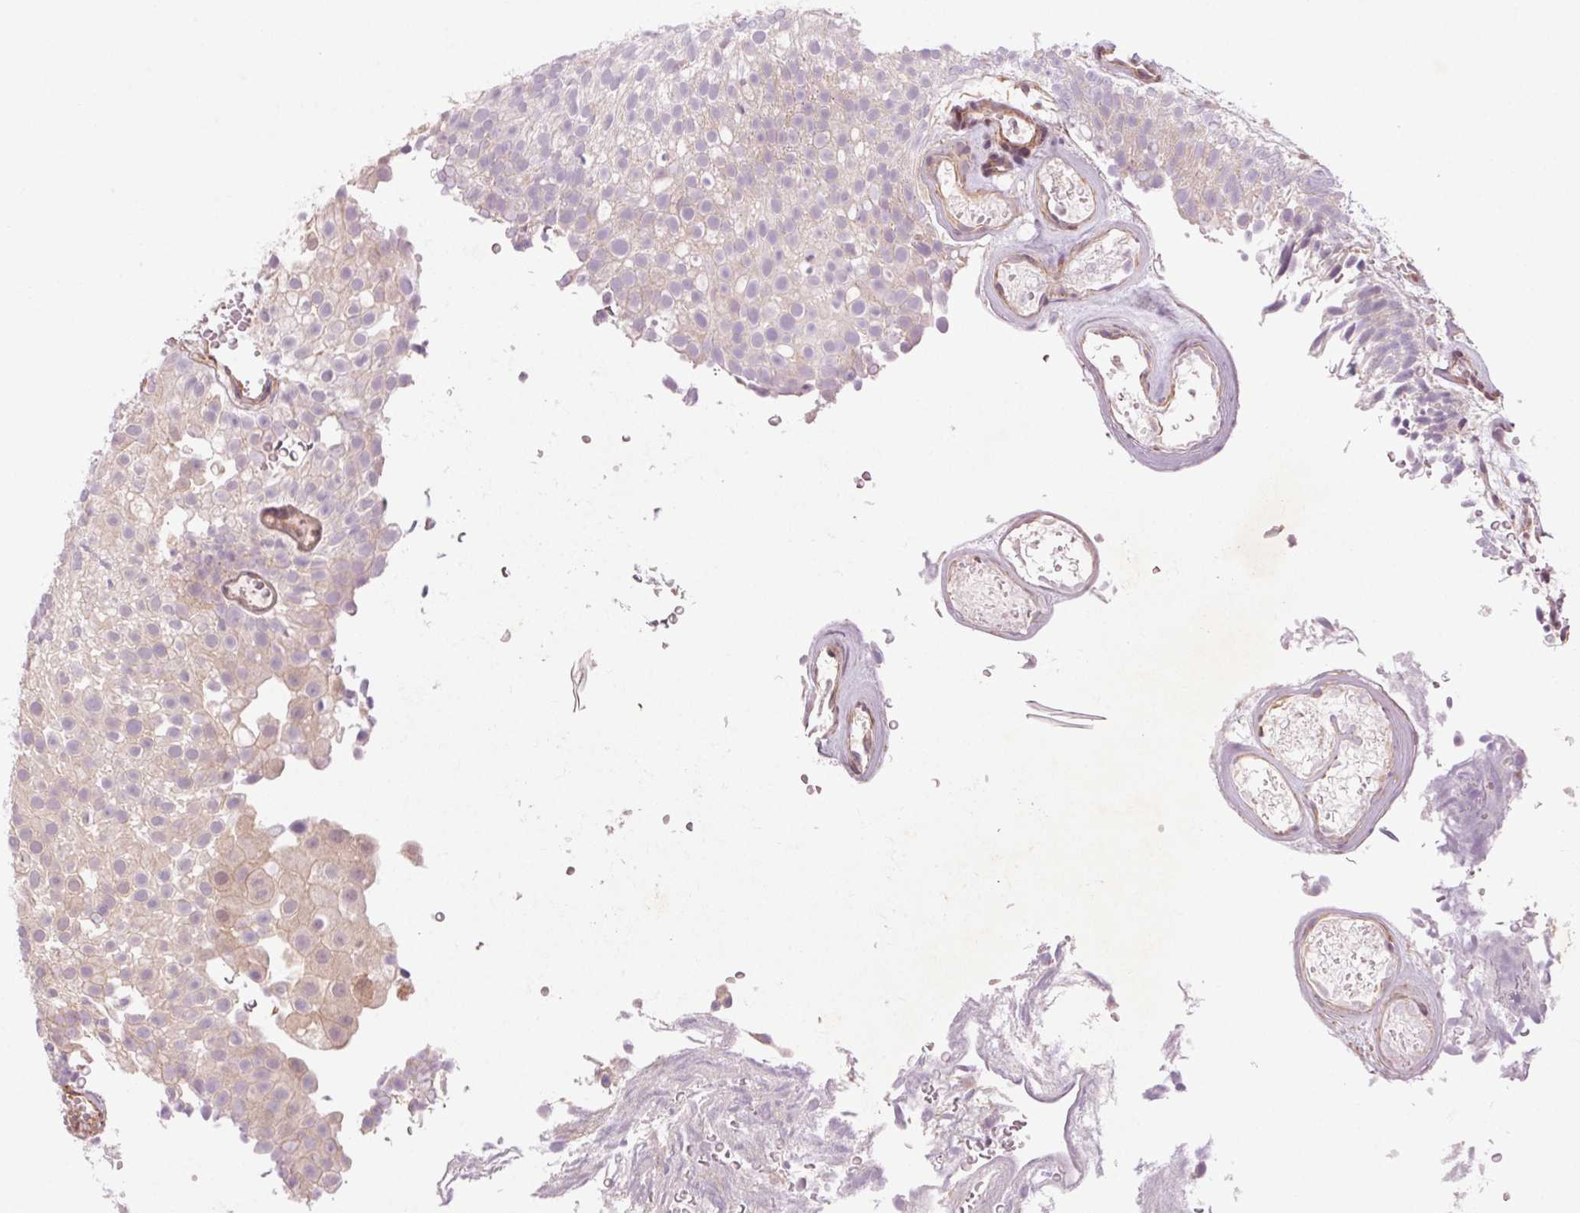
{"staining": {"intensity": "negative", "quantity": "none", "location": "none"}, "tissue": "urothelial cancer", "cell_type": "Tumor cells", "image_type": "cancer", "snomed": [{"axis": "morphology", "description": "Urothelial carcinoma, Low grade"}, {"axis": "topography", "description": "Urinary bladder"}], "caption": "A micrograph of human urothelial cancer is negative for staining in tumor cells. (Immunohistochemistry (ihc), brightfield microscopy, high magnification).", "gene": "CCSER1", "patient": {"sex": "male", "age": 78}}